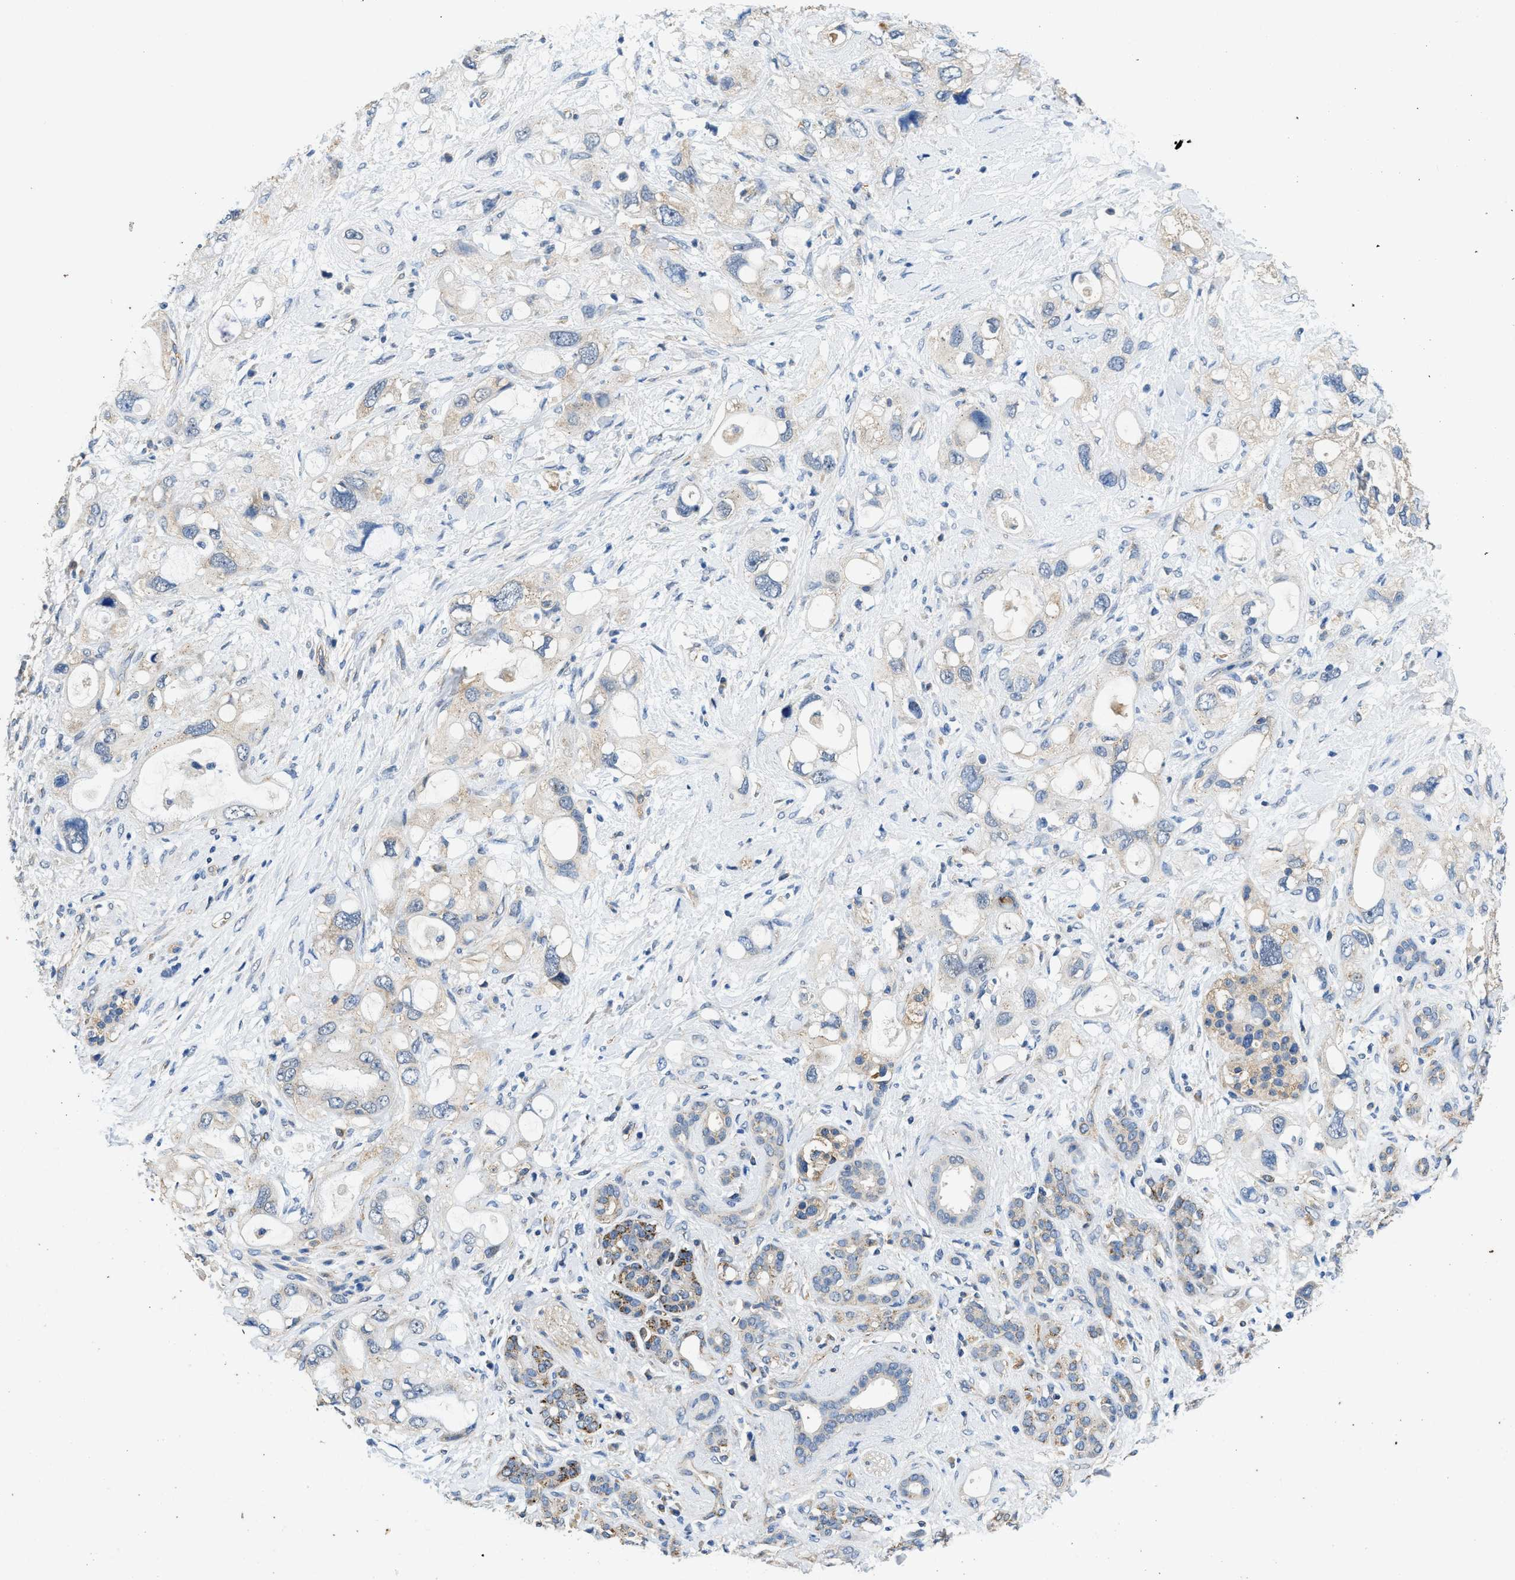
{"staining": {"intensity": "weak", "quantity": "<25%", "location": "cytoplasmic/membranous"}, "tissue": "pancreatic cancer", "cell_type": "Tumor cells", "image_type": "cancer", "snomed": [{"axis": "morphology", "description": "Adenocarcinoma, NOS"}, {"axis": "topography", "description": "Pancreas"}], "caption": "IHC micrograph of neoplastic tissue: human adenocarcinoma (pancreatic) stained with DAB (3,3'-diaminobenzidine) exhibits no significant protein expression in tumor cells. Brightfield microscopy of immunohistochemistry (IHC) stained with DAB (3,3'-diaminobenzidine) (brown) and hematoxylin (blue), captured at high magnification.", "gene": "CDK15", "patient": {"sex": "female", "age": 56}}